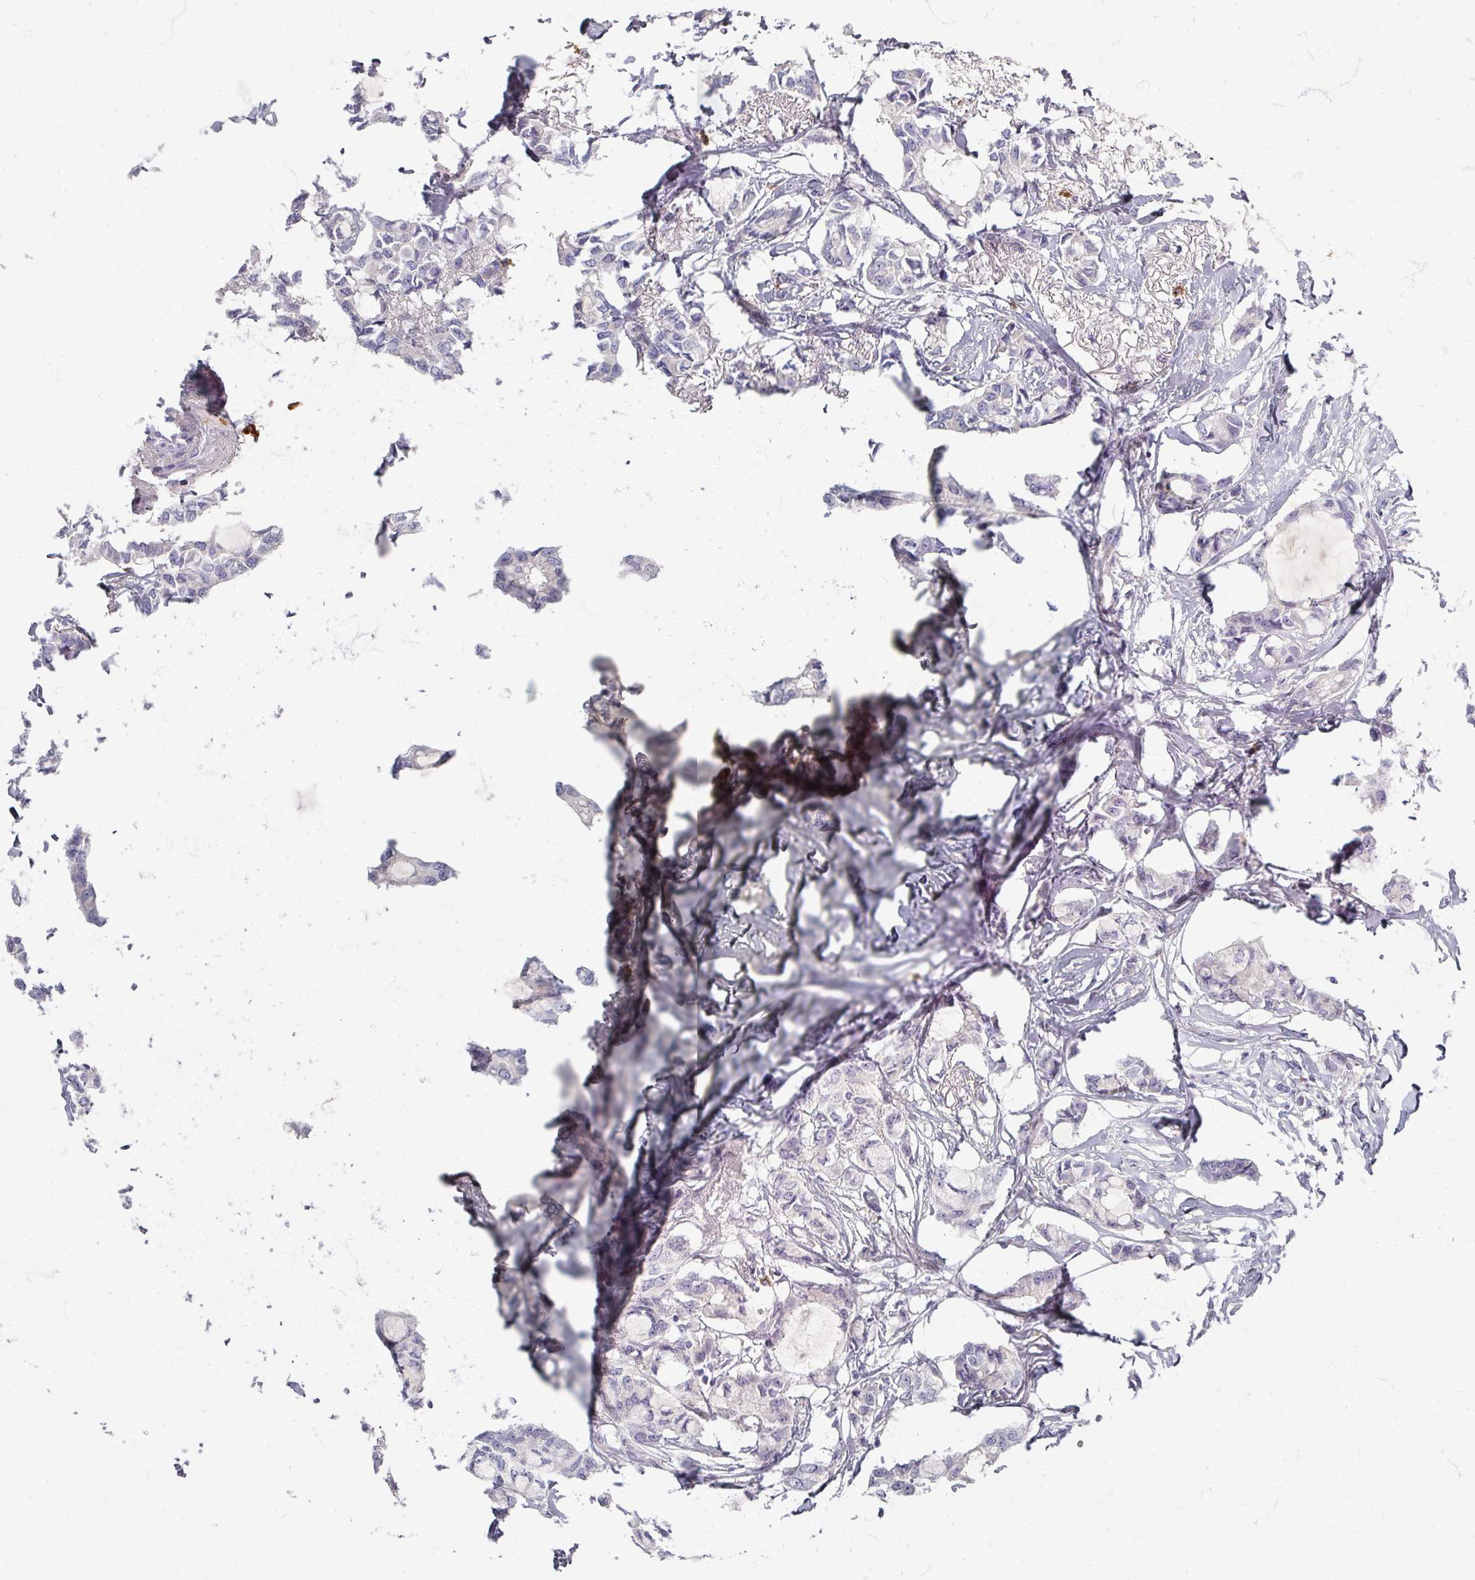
{"staining": {"intensity": "negative", "quantity": "none", "location": "none"}, "tissue": "breast cancer", "cell_type": "Tumor cells", "image_type": "cancer", "snomed": [{"axis": "morphology", "description": "Duct carcinoma"}, {"axis": "topography", "description": "Breast"}], "caption": "This is a image of immunohistochemistry (IHC) staining of infiltrating ductal carcinoma (breast), which shows no positivity in tumor cells.", "gene": "ZNF878", "patient": {"sex": "female", "age": 73}}